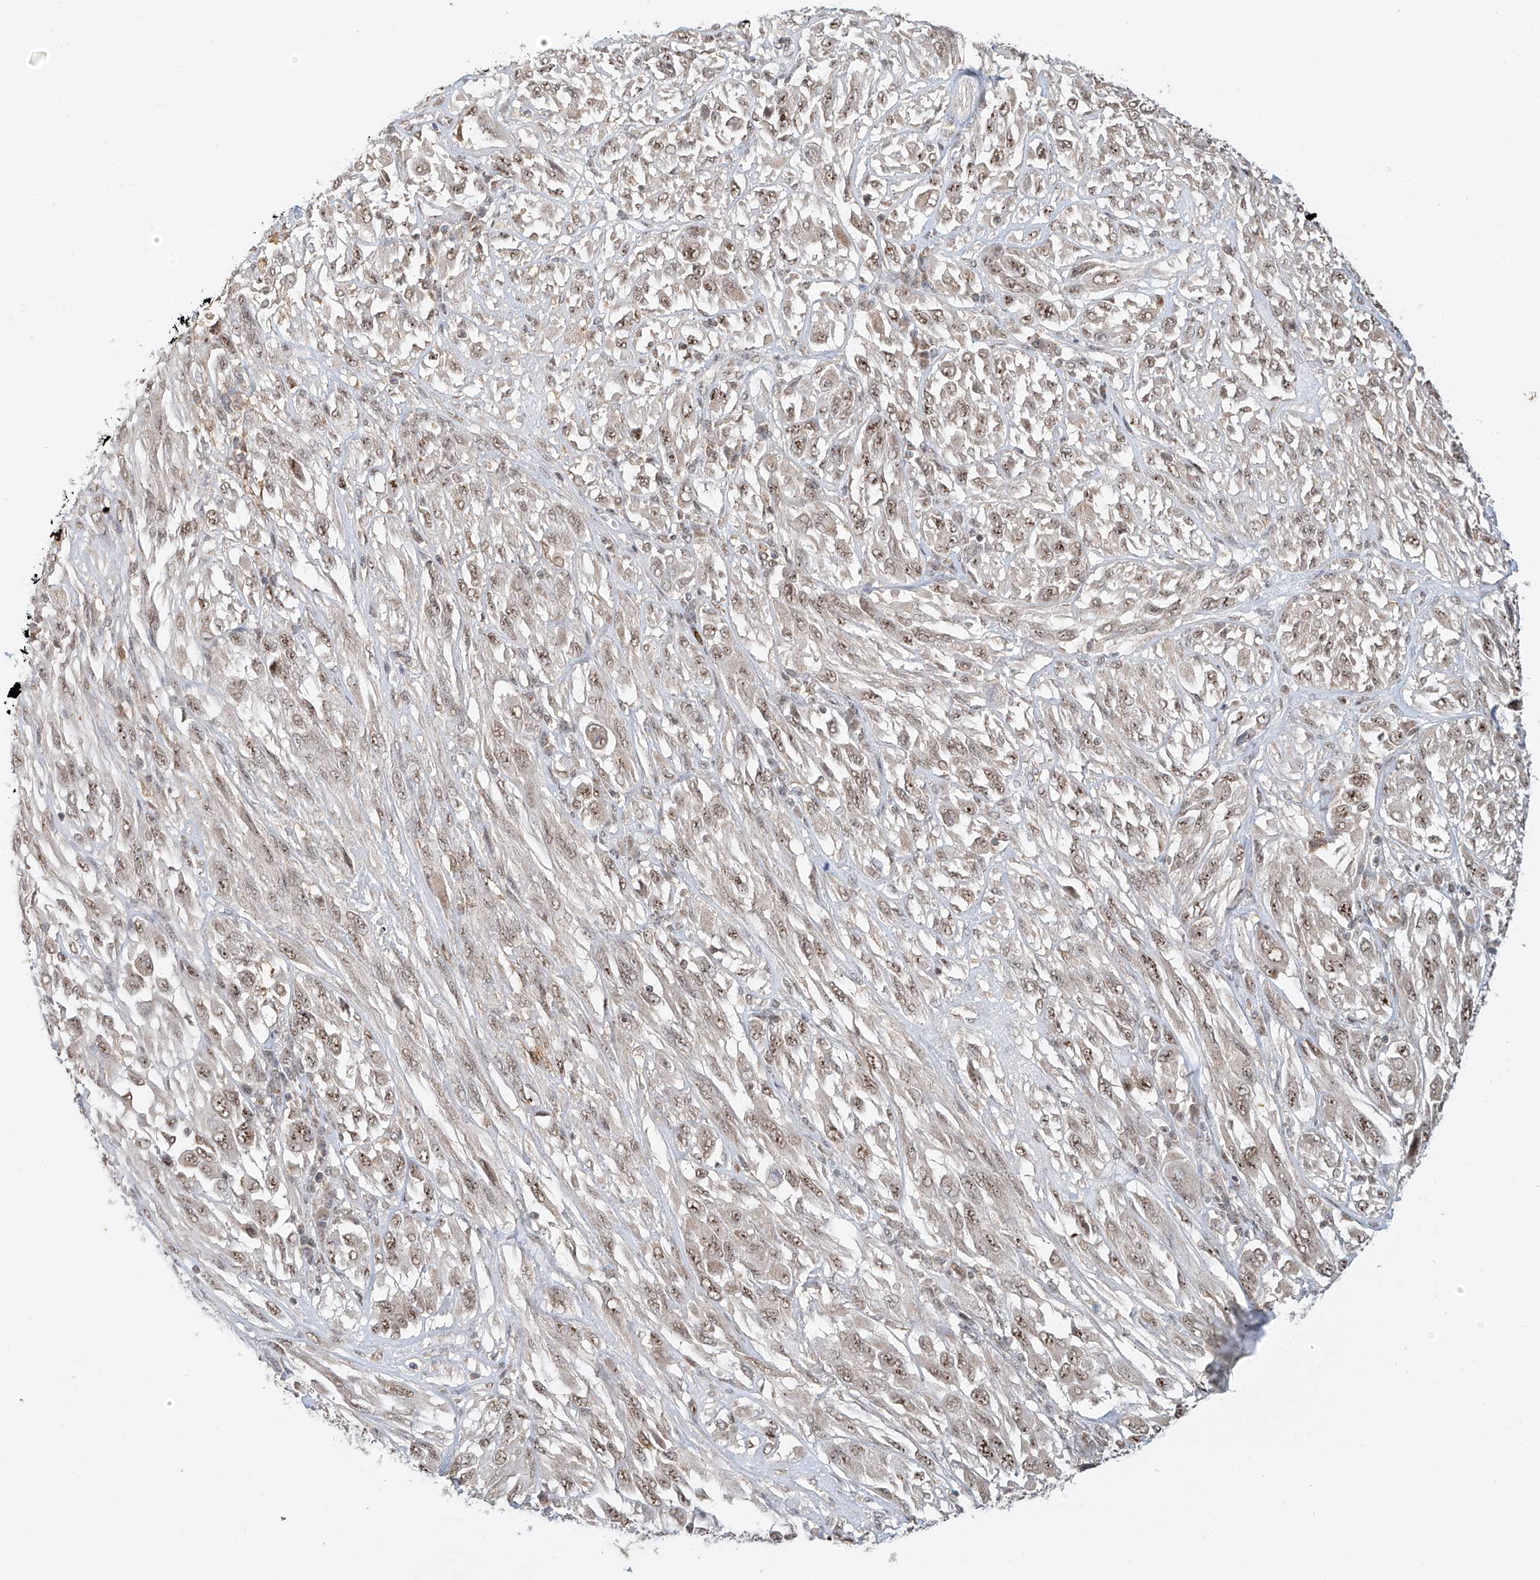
{"staining": {"intensity": "weak", "quantity": ">75%", "location": "nuclear"}, "tissue": "melanoma", "cell_type": "Tumor cells", "image_type": "cancer", "snomed": [{"axis": "morphology", "description": "Malignant melanoma, NOS"}, {"axis": "topography", "description": "Skin"}], "caption": "IHC micrograph of neoplastic tissue: malignant melanoma stained using immunohistochemistry (IHC) demonstrates low levels of weak protein expression localized specifically in the nuclear of tumor cells, appearing as a nuclear brown color.", "gene": "SYTL3", "patient": {"sex": "female", "age": 91}}